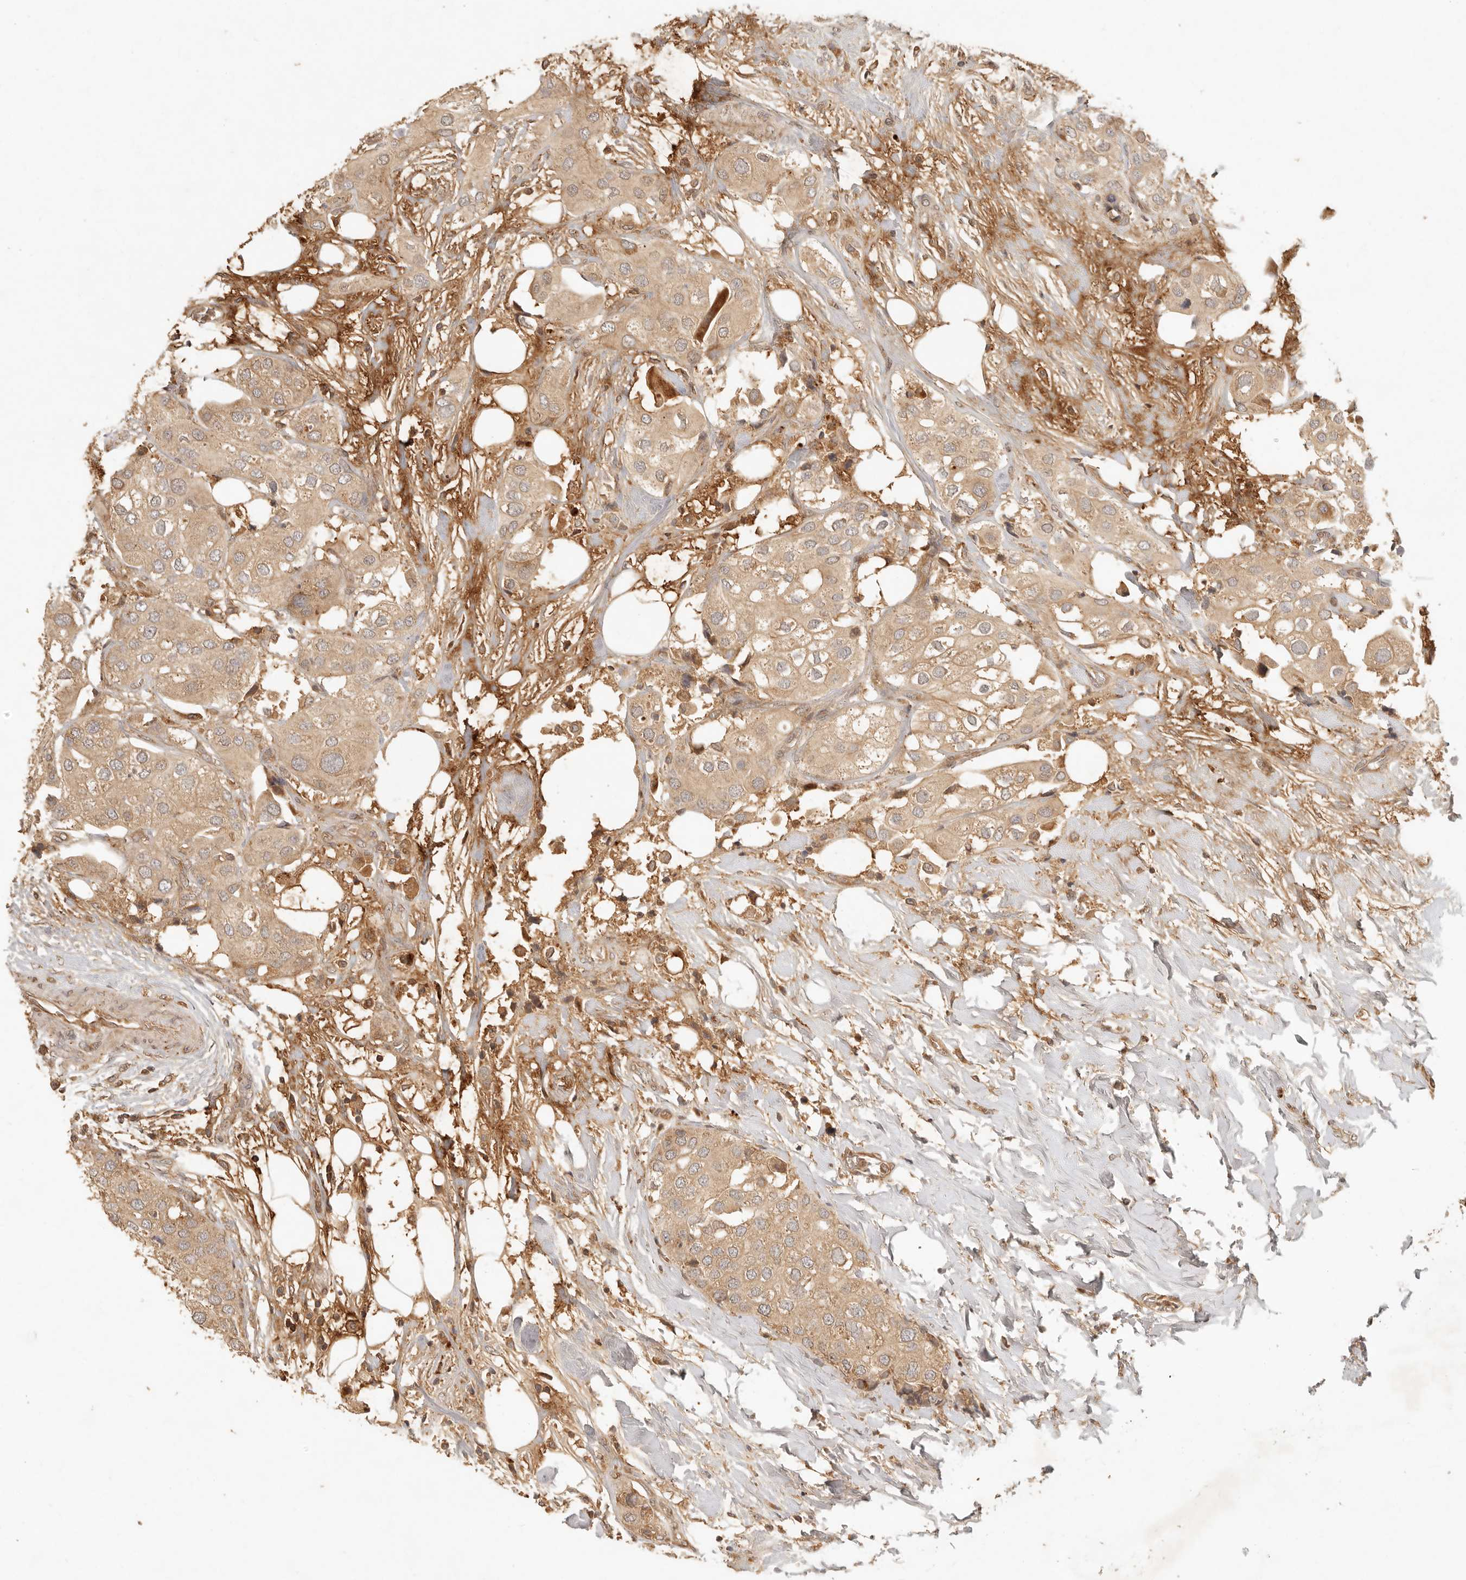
{"staining": {"intensity": "moderate", "quantity": ">75%", "location": "cytoplasmic/membranous"}, "tissue": "urothelial cancer", "cell_type": "Tumor cells", "image_type": "cancer", "snomed": [{"axis": "morphology", "description": "Urothelial carcinoma, High grade"}, {"axis": "topography", "description": "Urinary bladder"}], "caption": "Urothelial cancer stained with a brown dye reveals moderate cytoplasmic/membranous positive expression in approximately >75% of tumor cells.", "gene": "ANKRD61", "patient": {"sex": "male", "age": 64}}